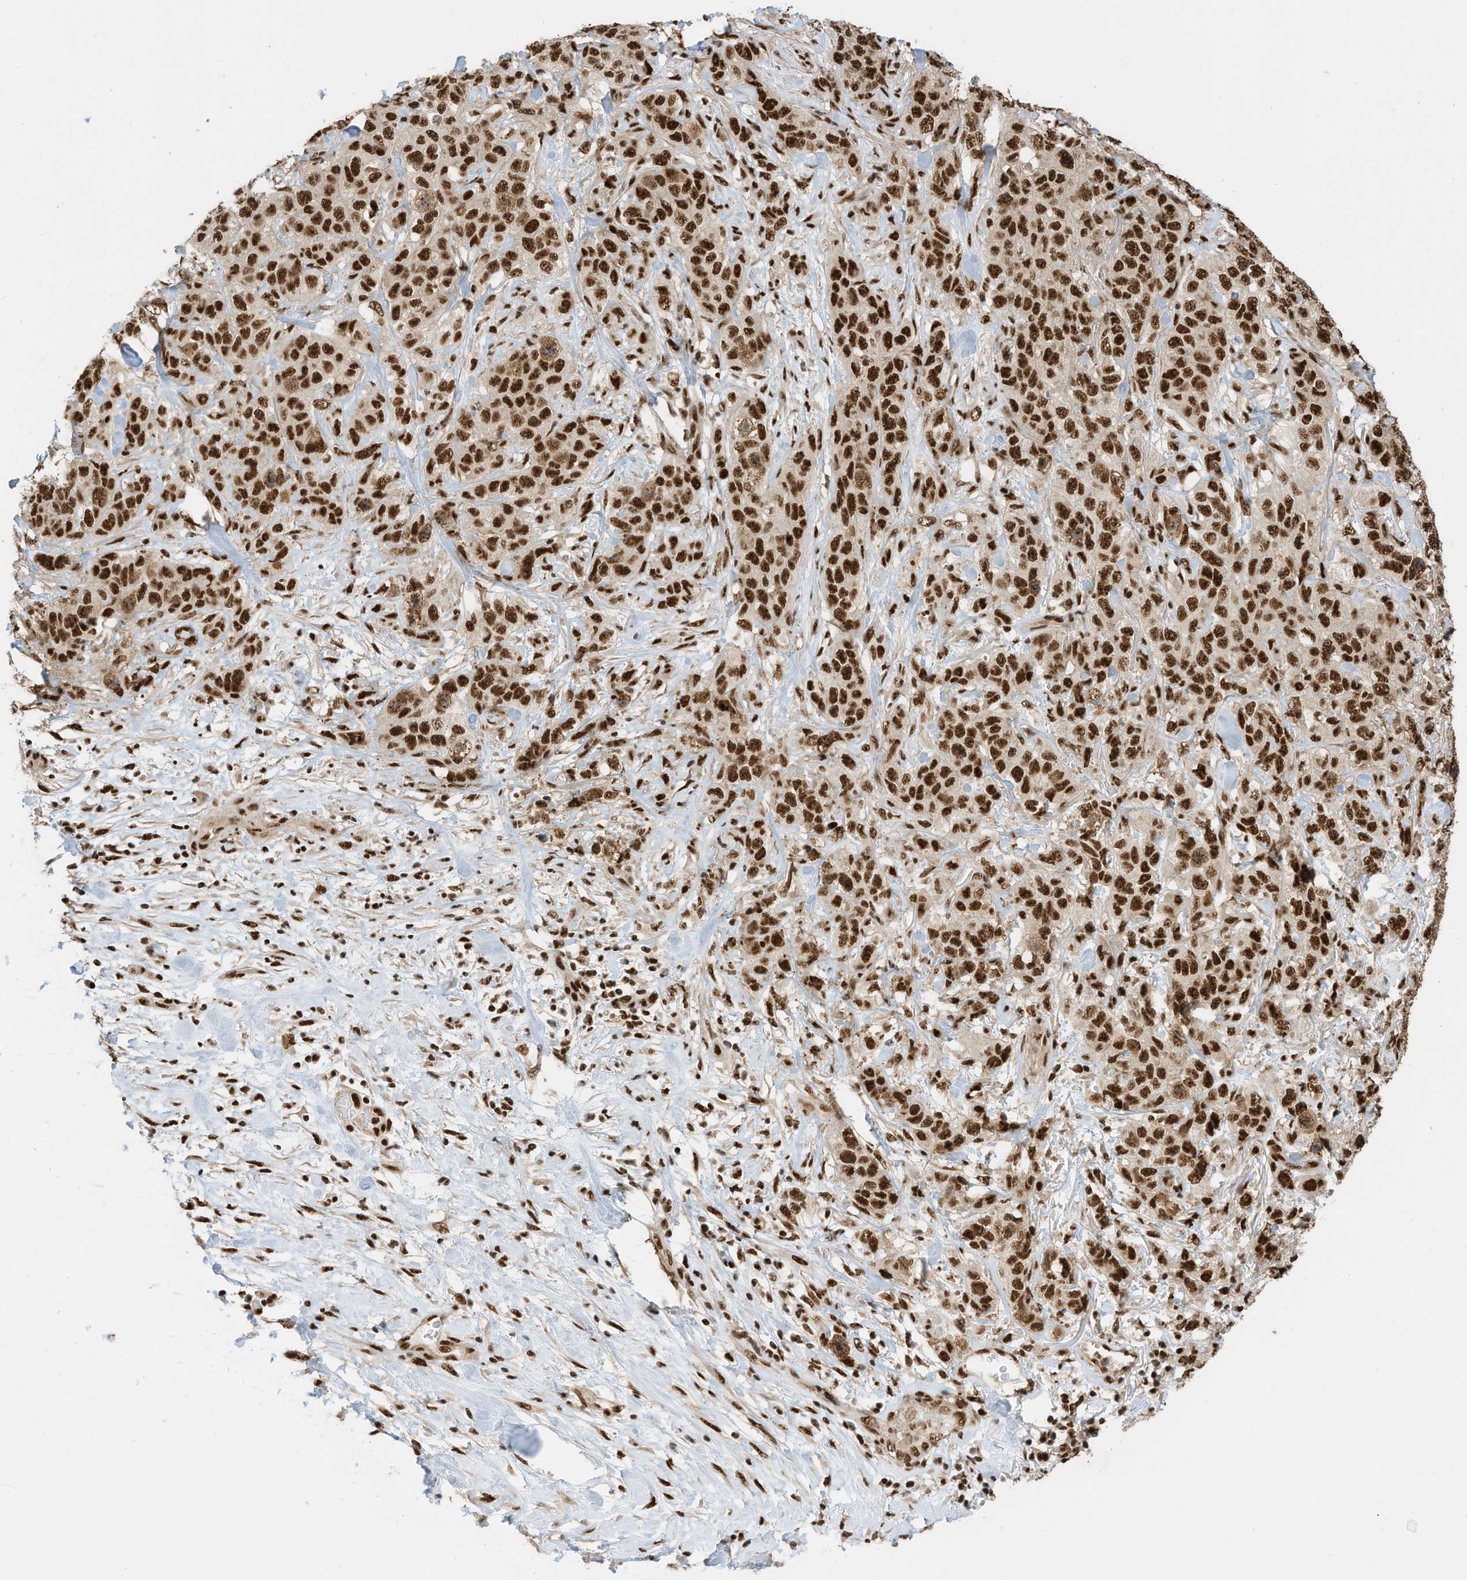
{"staining": {"intensity": "strong", "quantity": ">75%", "location": "nuclear"}, "tissue": "stomach cancer", "cell_type": "Tumor cells", "image_type": "cancer", "snomed": [{"axis": "morphology", "description": "Adenocarcinoma, NOS"}, {"axis": "topography", "description": "Stomach"}], "caption": "Immunohistochemistry (IHC) (DAB (3,3'-diaminobenzidine)) staining of human adenocarcinoma (stomach) exhibits strong nuclear protein expression in about >75% of tumor cells. (brown staining indicates protein expression, while blue staining denotes nuclei).", "gene": "SF3A3", "patient": {"sex": "male", "age": 48}}